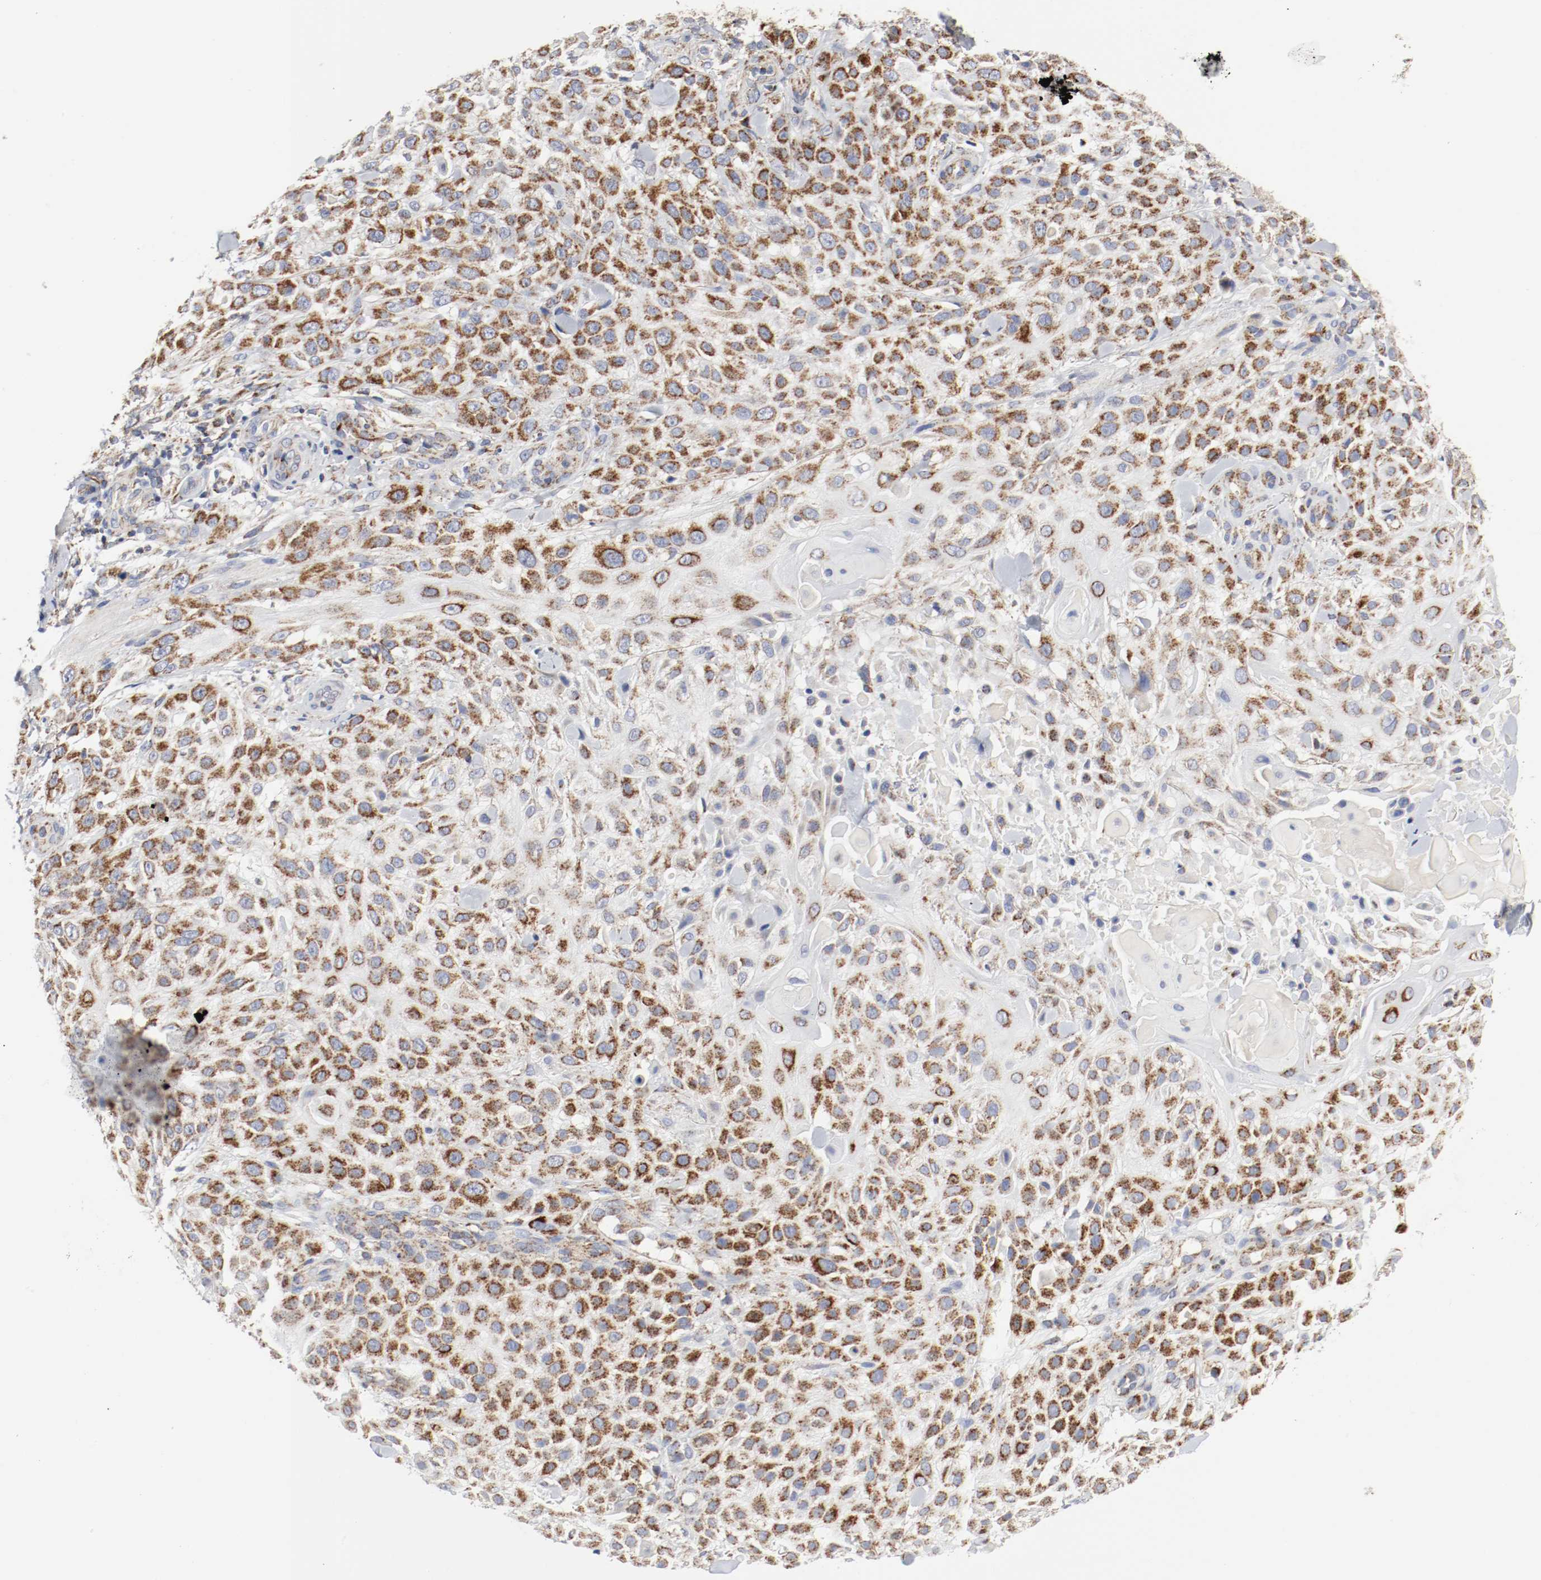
{"staining": {"intensity": "strong", "quantity": ">75%", "location": "cytoplasmic/membranous"}, "tissue": "skin cancer", "cell_type": "Tumor cells", "image_type": "cancer", "snomed": [{"axis": "morphology", "description": "Squamous cell carcinoma, NOS"}, {"axis": "topography", "description": "Skin"}], "caption": "Skin cancer stained with DAB immunohistochemistry (IHC) demonstrates high levels of strong cytoplasmic/membranous staining in approximately >75% of tumor cells.", "gene": "AFG3L2", "patient": {"sex": "female", "age": 42}}